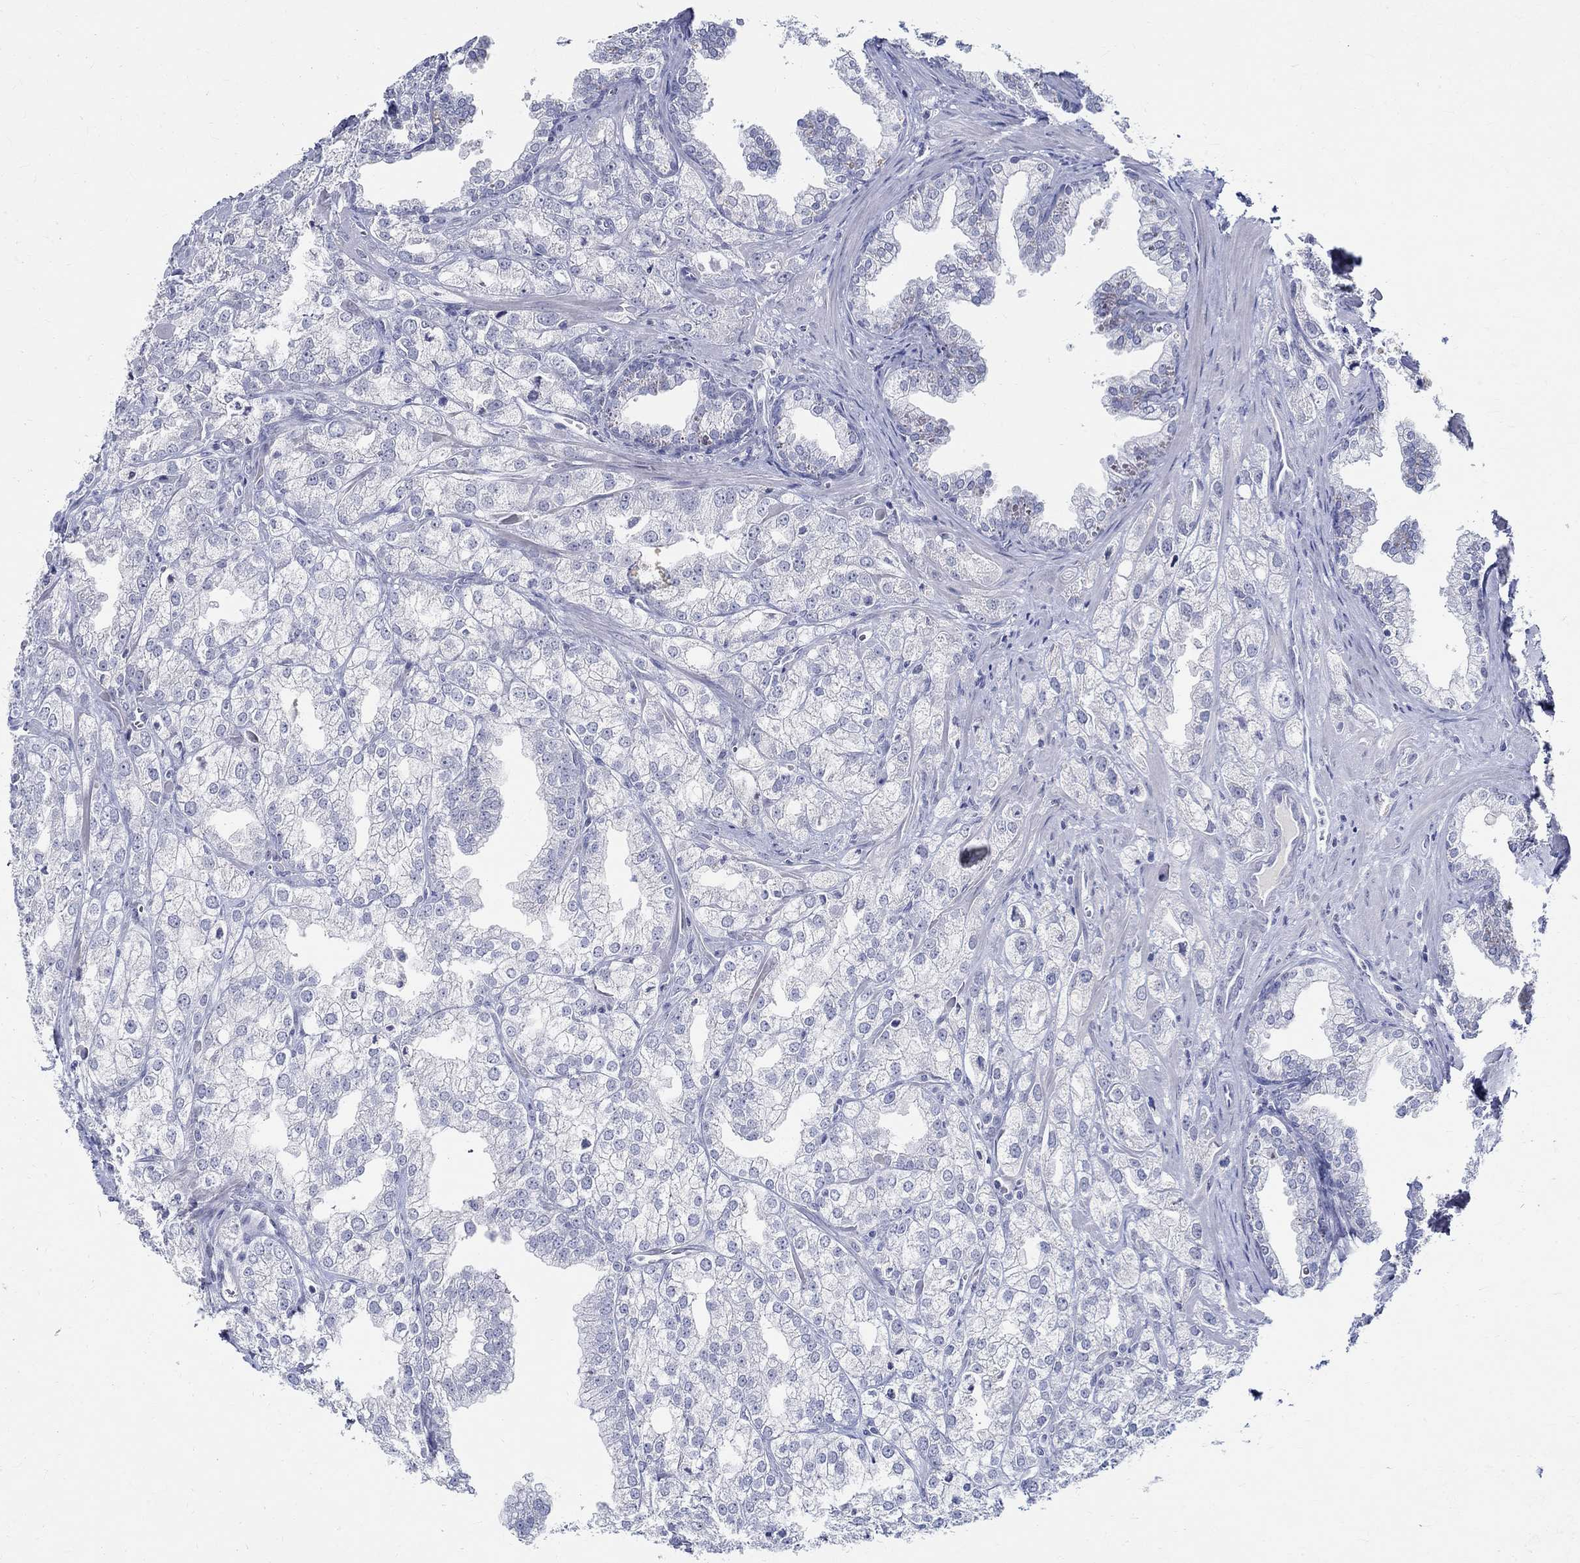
{"staining": {"intensity": "negative", "quantity": "none", "location": "none"}, "tissue": "prostate cancer", "cell_type": "Tumor cells", "image_type": "cancer", "snomed": [{"axis": "morphology", "description": "Adenocarcinoma, NOS"}, {"axis": "topography", "description": "Prostate"}], "caption": "Prostate adenocarcinoma stained for a protein using immunohistochemistry demonstrates no expression tumor cells.", "gene": "CETN1", "patient": {"sex": "male", "age": 70}}